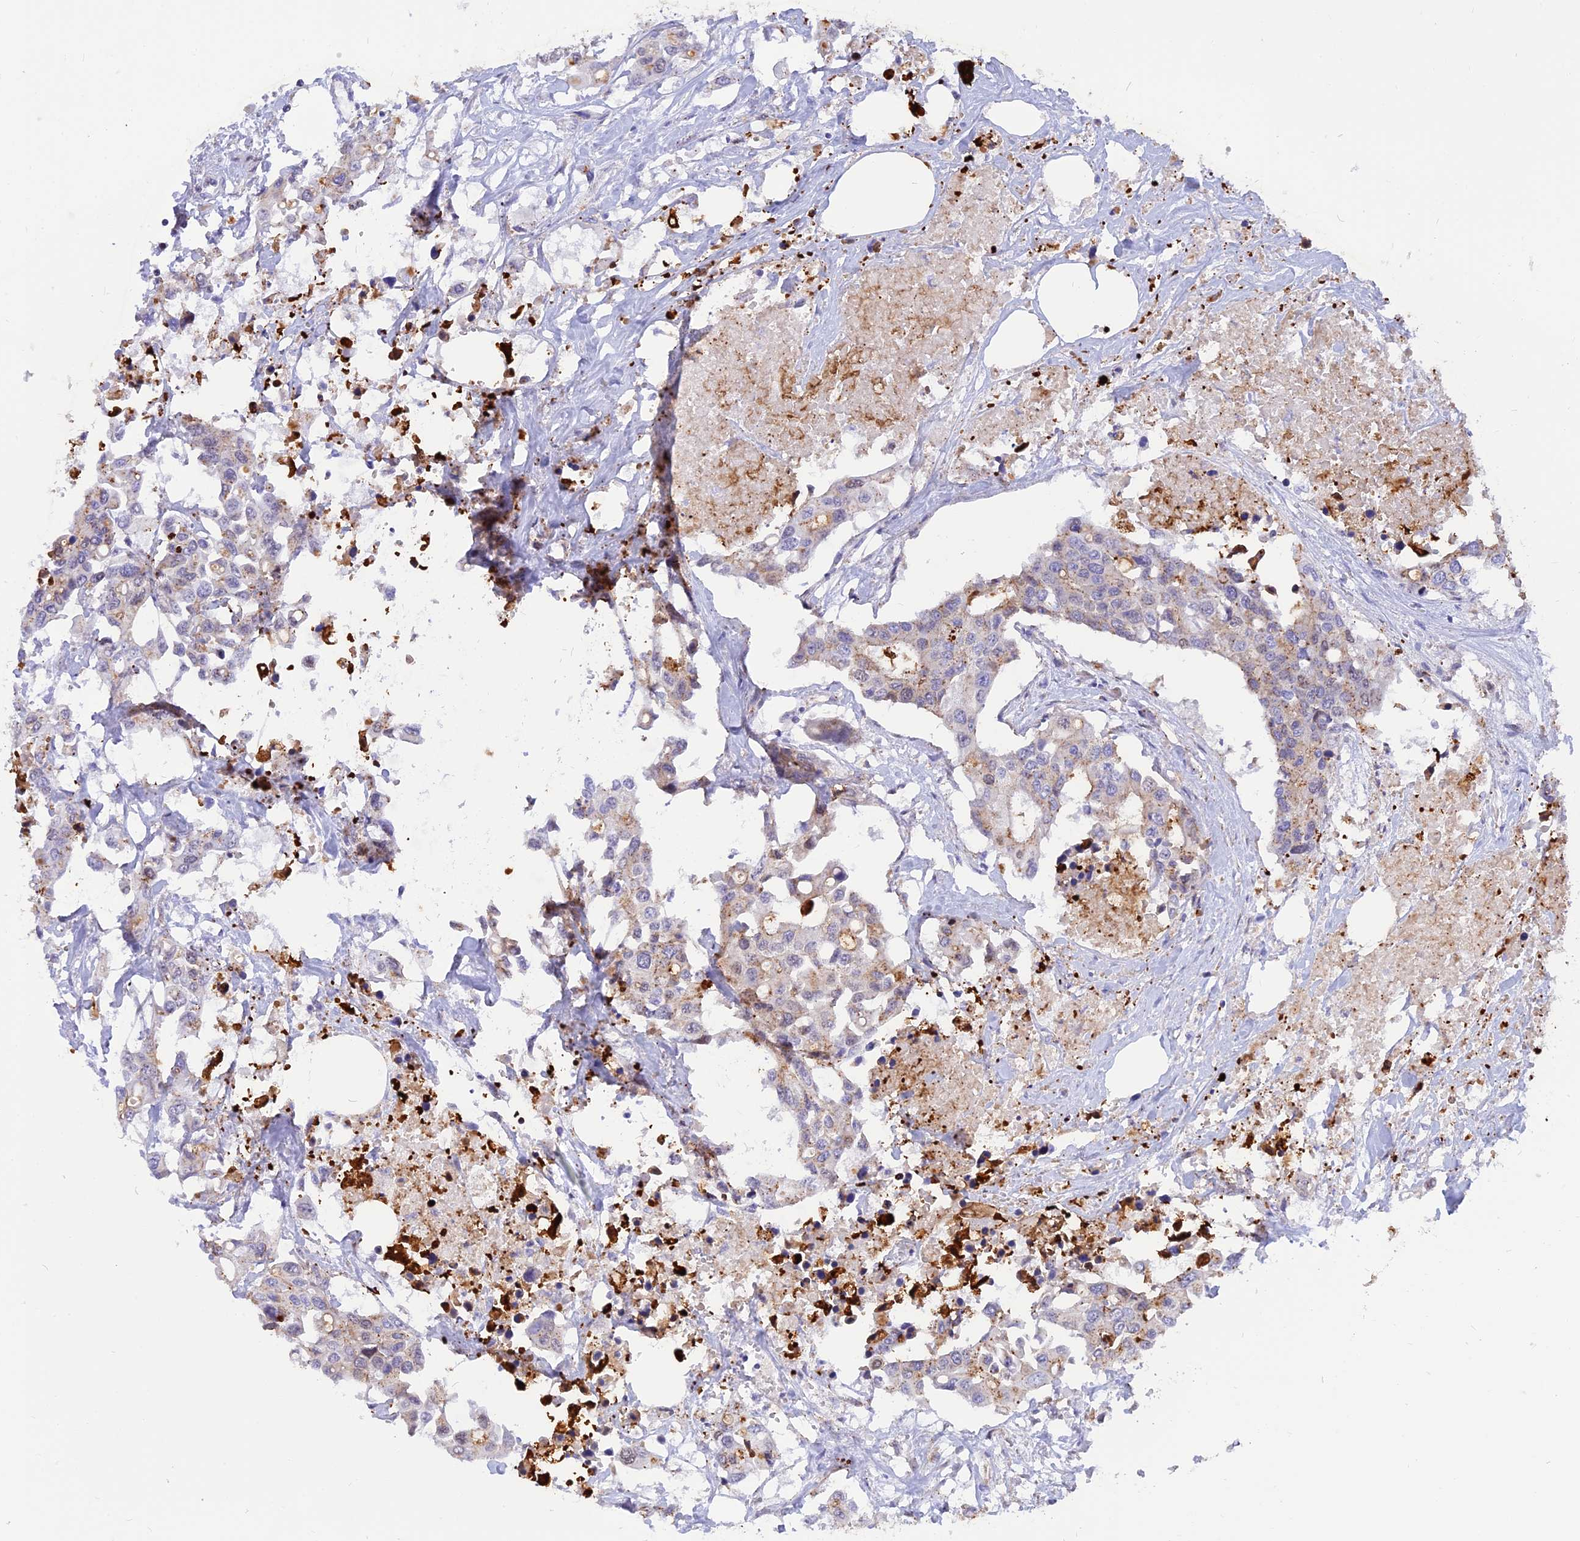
{"staining": {"intensity": "weak", "quantity": "<25%", "location": "cytoplasmic/membranous"}, "tissue": "colorectal cancer", "cell_type": "Tumor cells", "image_type": "cancer", "snomed": [{"axis": "morphology", "description": "Adenocarcinoma, NOS"}, {"axis": "topography", "description": "Colon"}], "caption": "Immunohistochemical staining of colorectal adenocarcinoma reveals no significant expression in tumor cells. (IHC, brightfield microscopy, high magnification).", "gene": "CENPV", "patient": {"sex": "male", "age": 77}}